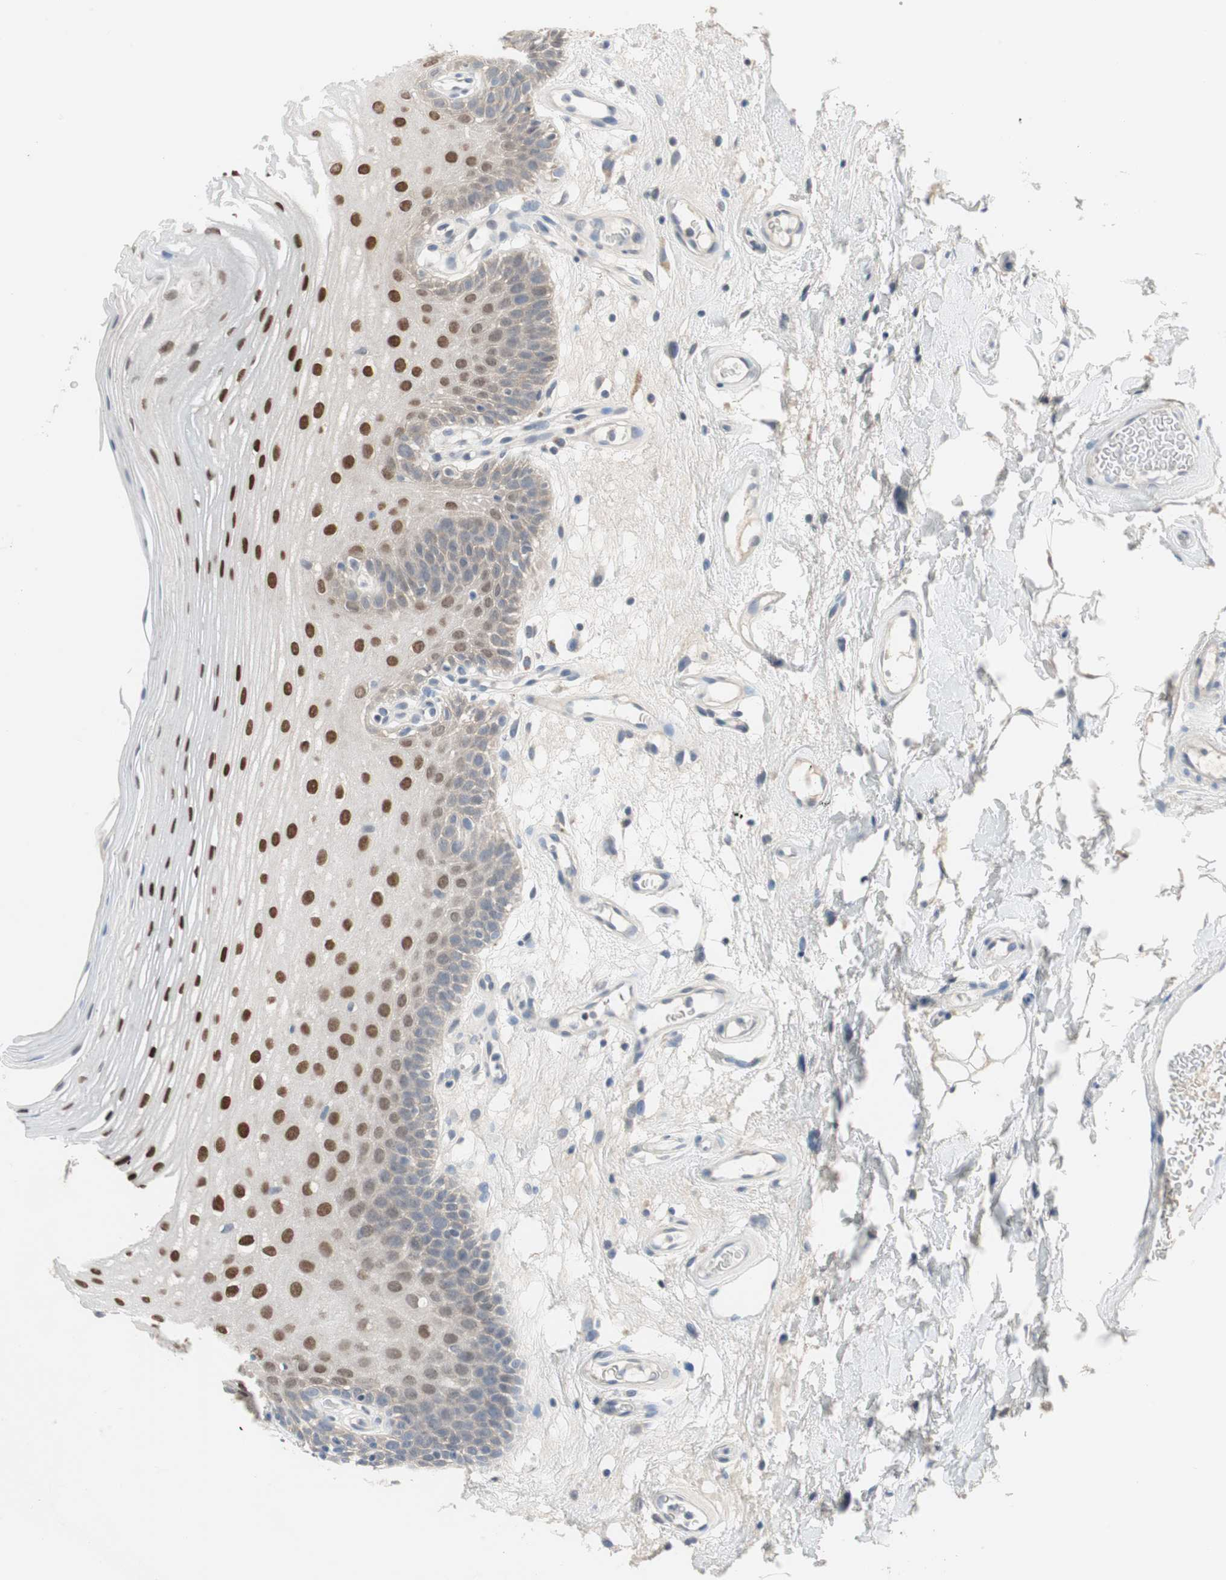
{"staining": {"intensity": "moderate", "quantity": ">75%", "location": "nuclear"}, "tissue": "oral mucosa", "cell_type": "Squamous epithelial cells", "image_type": "normal", "snomed": [{"axis": "morphology", "description": "Normal tissue, NOS"}, {"axis": "morphology", "description": "Squamous cell carcinoma, NOS"}, {"axis": "topography", "description": "Skeletal muscle"}, {"axis": "topography", "description": "Oral tissue"}], "caption": "Protein expression by immunohistochemistry reveals moderate nuclear expression in about >75% of squamous epithelial cells in normal oral mucosa.", "gene": "GRHL1", "patient": {"sex": "male", "age": 71}}